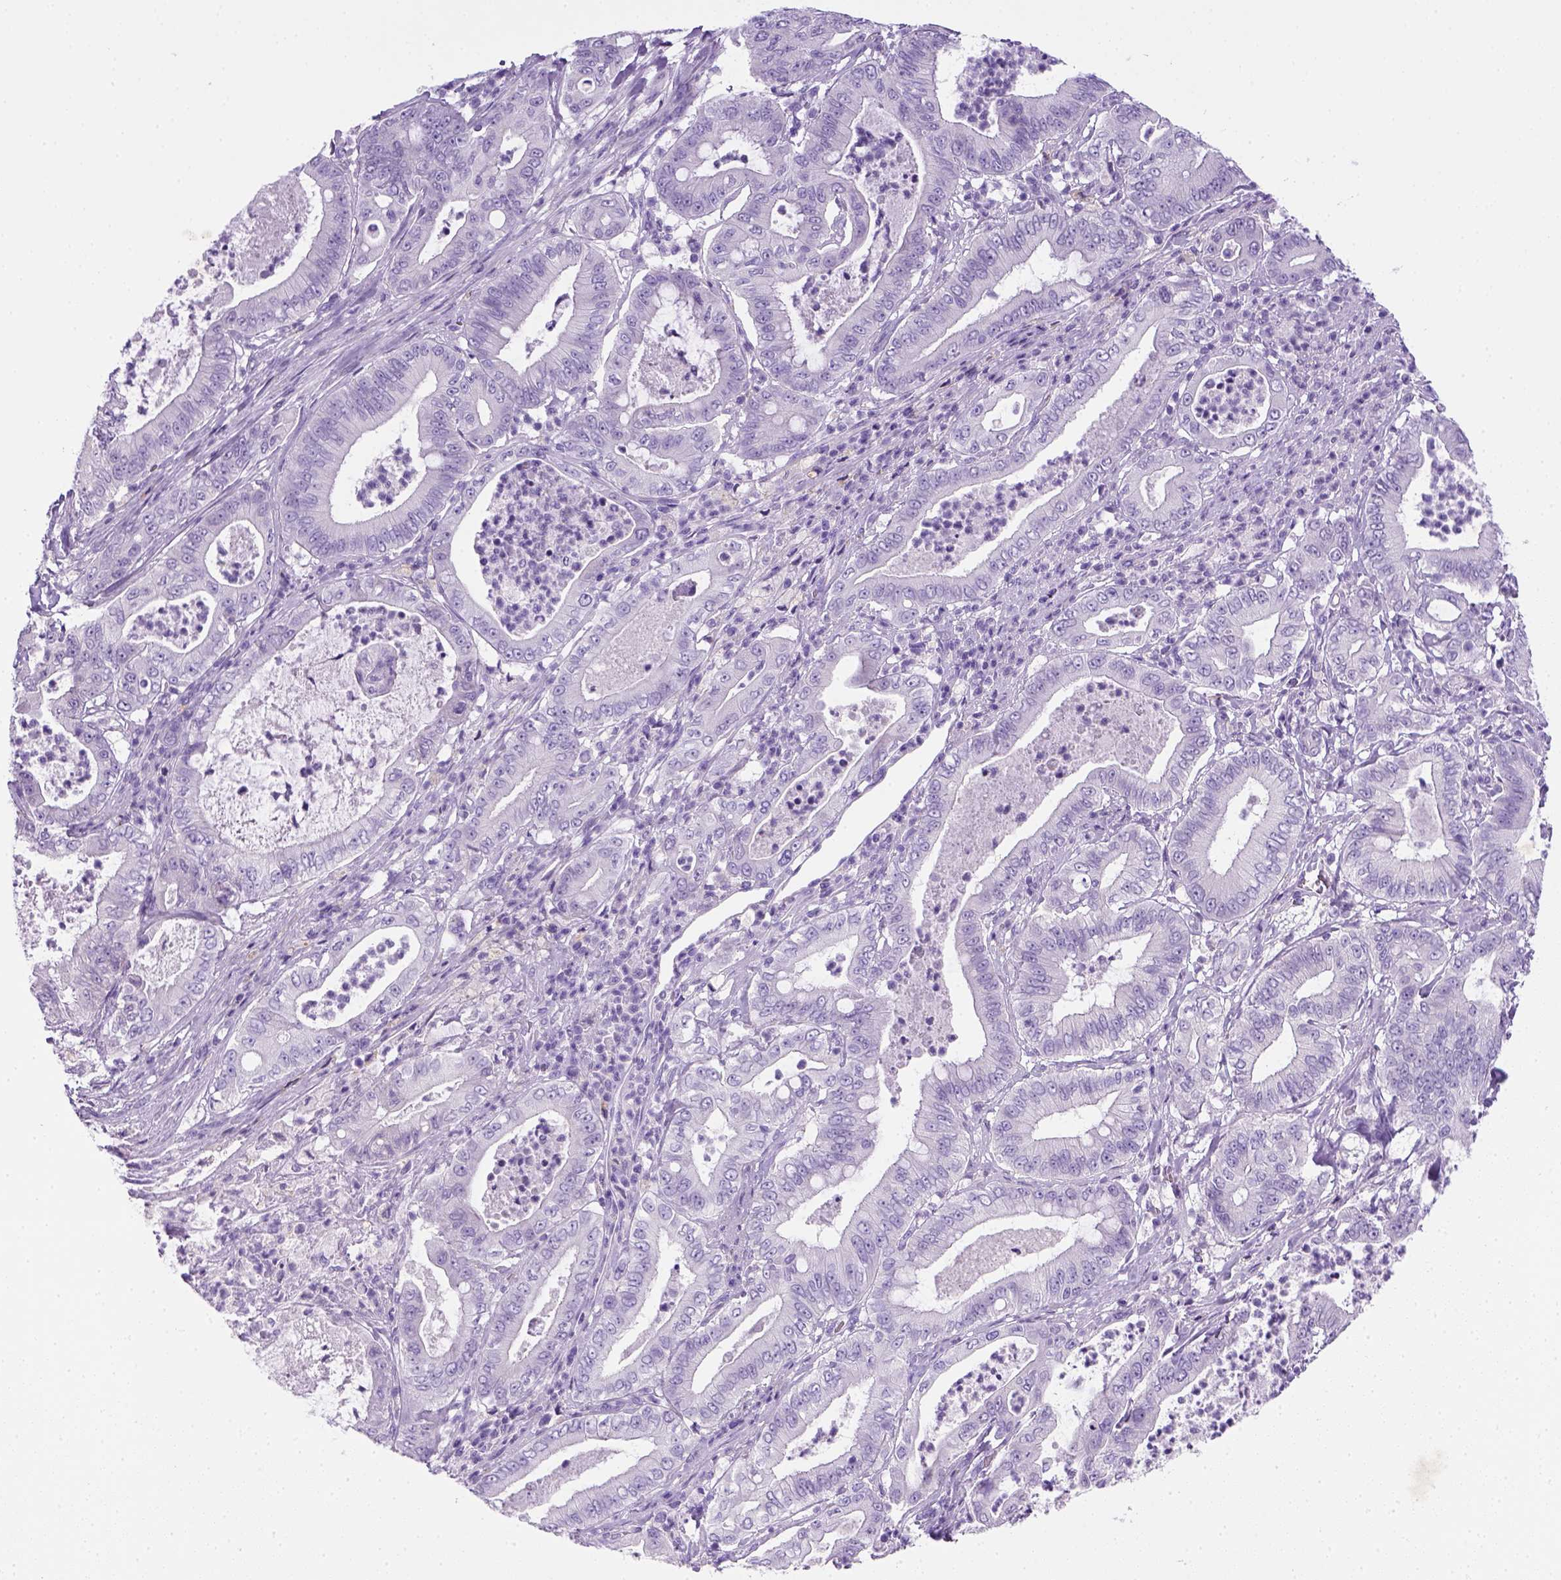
{"staining": {"intensity": "negative", "quantity": "none", "location": "none"}, "tissue": "pancreatic cancer", "cell_type": "Tumor cells", "image_type": "cancer", "snomed": [{"axis": "morphology", "description": "Adenocarcinoma, NOS"}, {"axis": "topography", "description": "Pancreas"}], "caption": "Immunohistochemical staining of pancreatic cancer shows no significant expression in tumor cells.", "gene": "KRT71", "patient": {"sex": "male", "age": 71}}